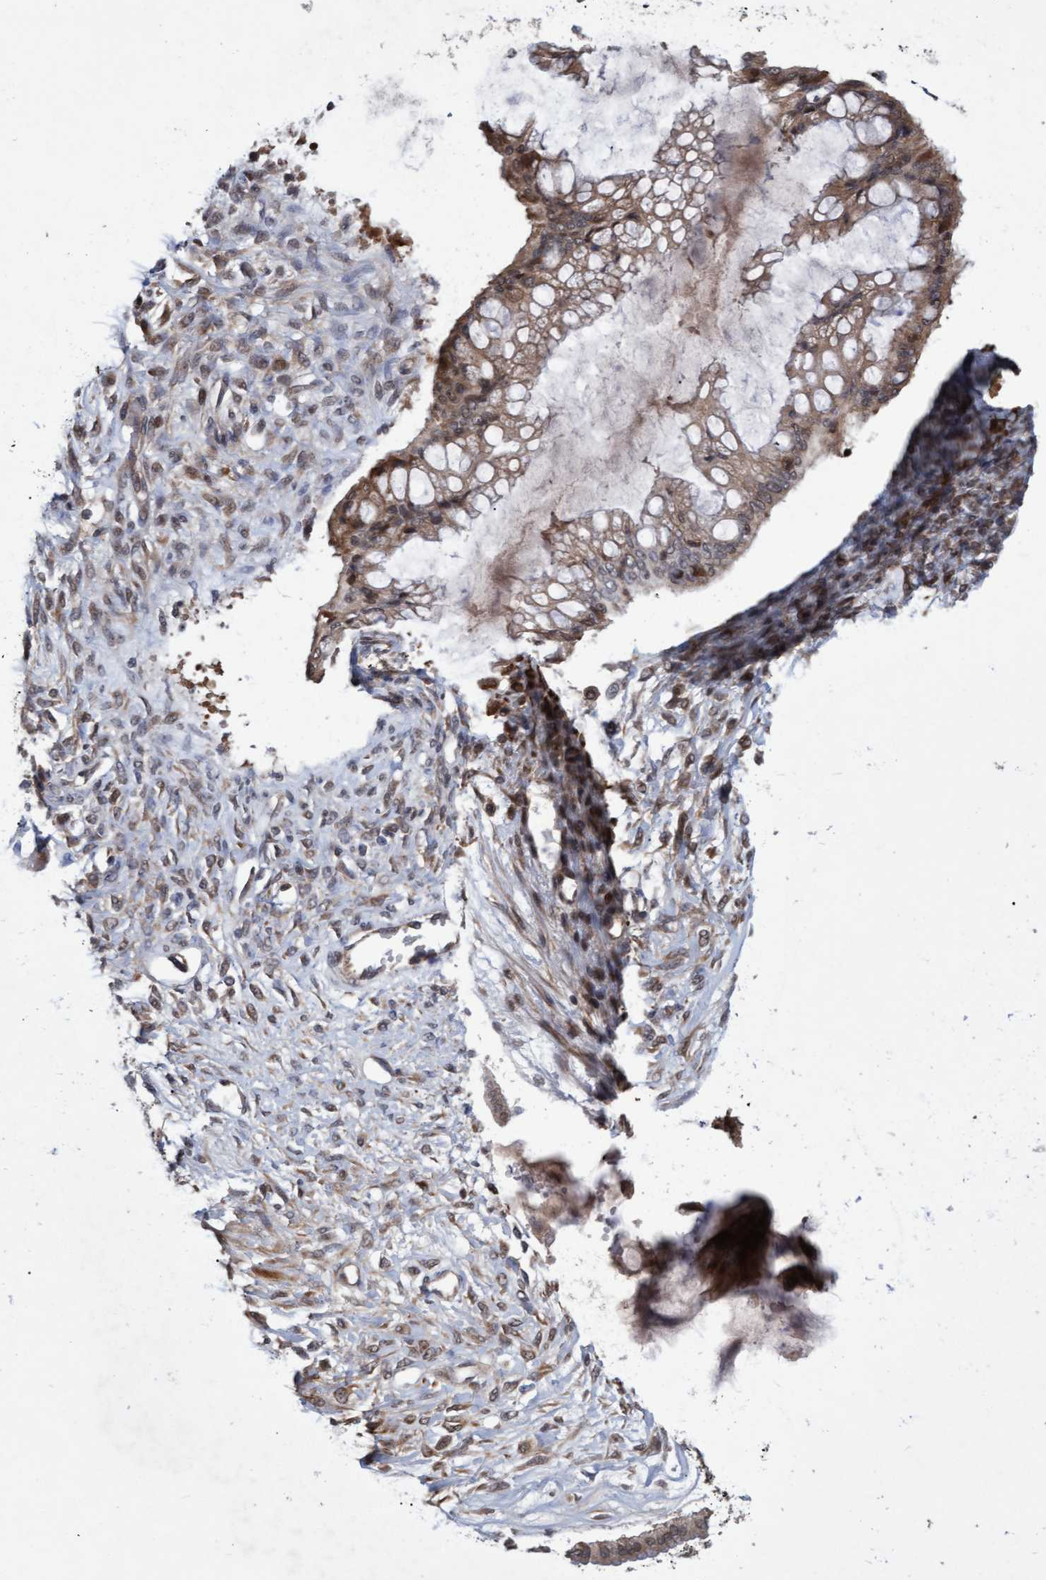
{"staining": {"intensity": "weak", "quantity": ">75%", "location": "cytoplasmic/membranous,nuclear"}, "tissue": "ovarian cancer", "cell_type": "Tumor cells", "image_type": "cancer", "snomed": [{"axis": "morphology", "description": "Cystadenocarcinoma, mucinous, NOS"}, {"axis": "topography", "description": "Ovary"}], "caption": "Ovarian cancer (mucinous cystadenocarcinoma) stained for a protein (brown) exhibits weak cytoplasmic/membranous and nuclear positive expression in approximately >75% of tumor cells.", "gene": "PSMB6", "patient": {"sex": "female", "age": 73}}